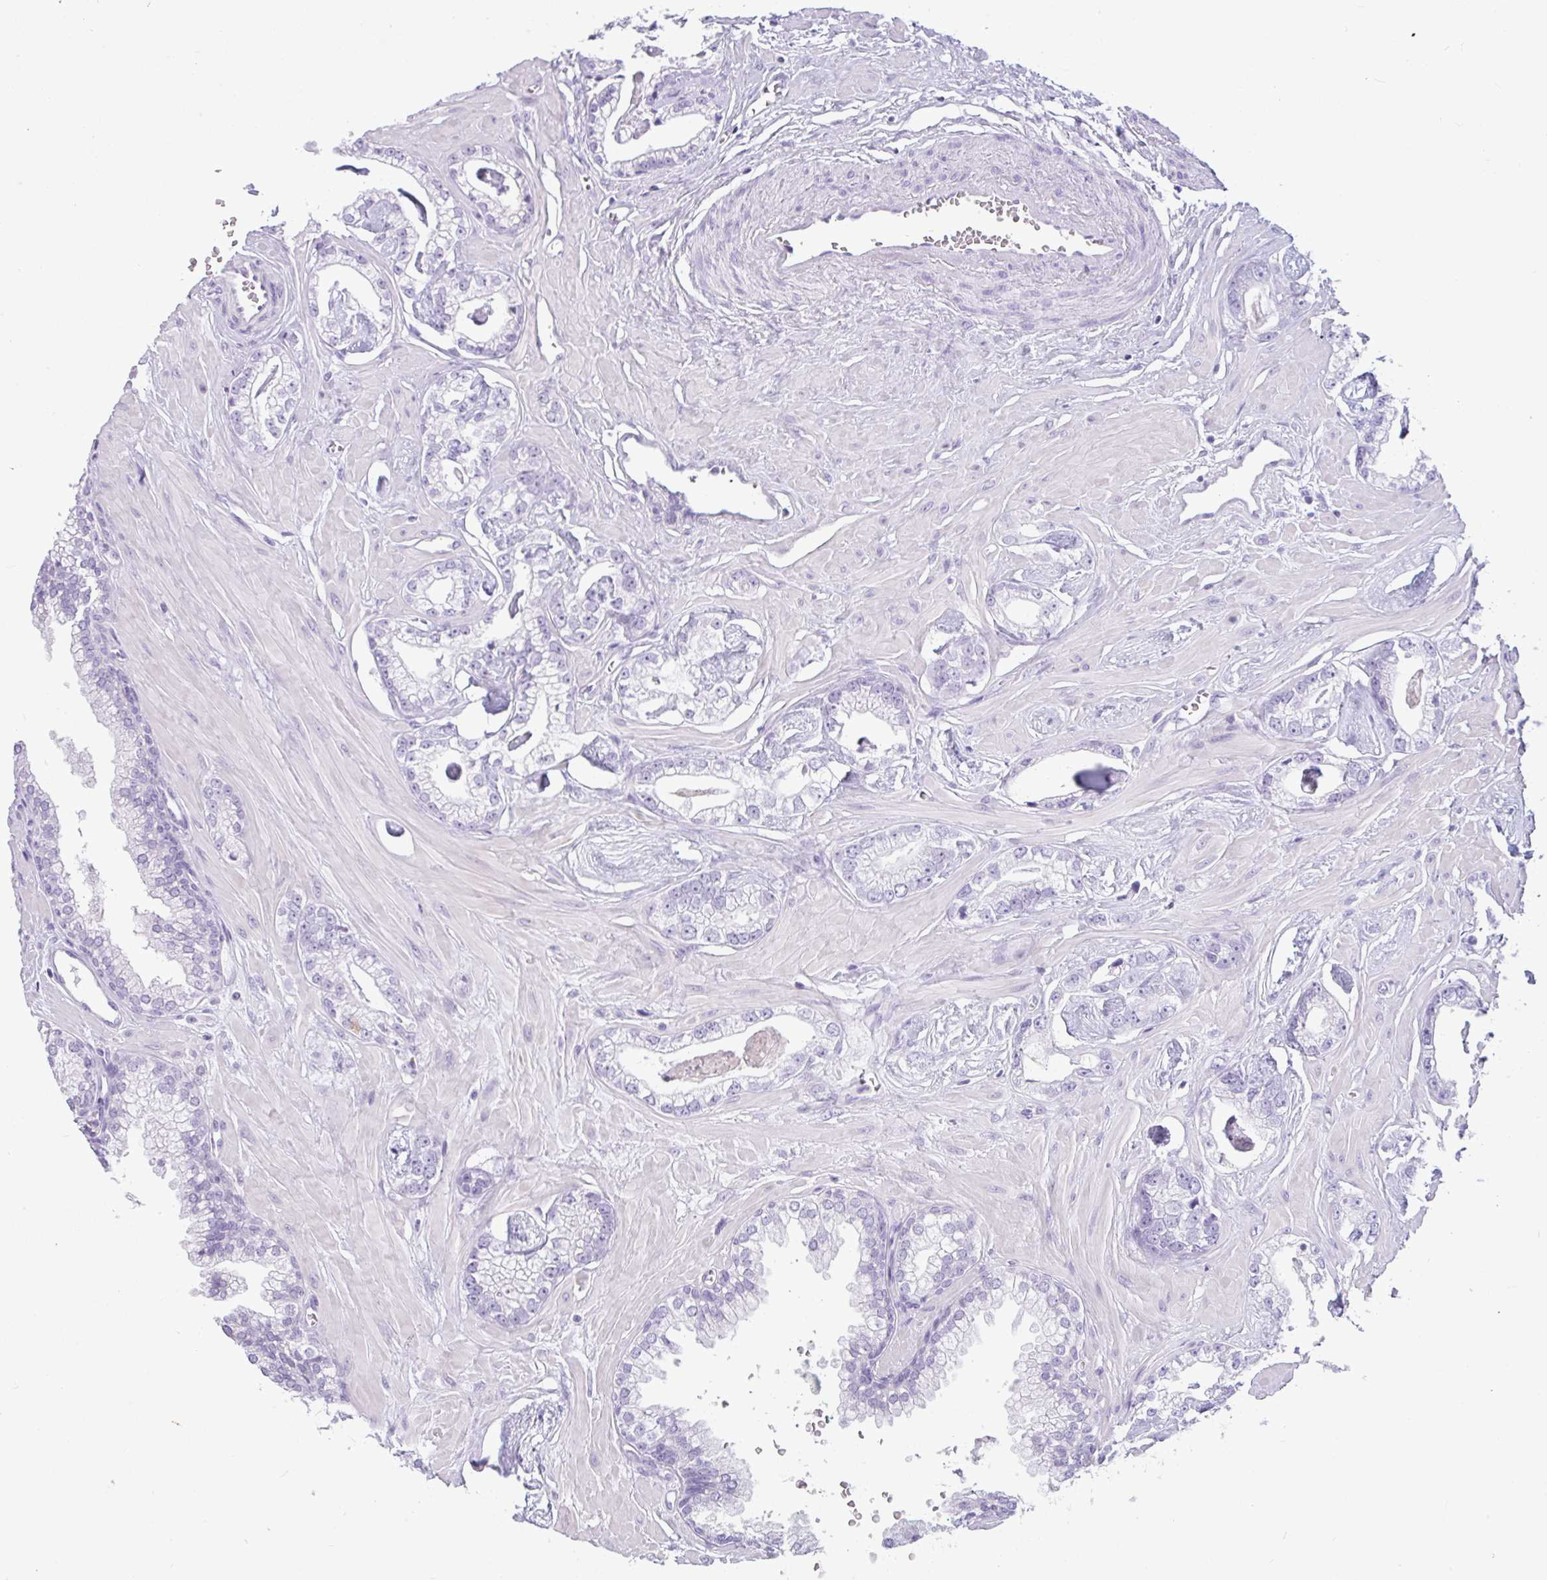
{"staining": {"intensity": "negative", "quantity": "none", "location": "none"}, "tissue": "prostate cancer", "cell_type": "Tumor cells", "image_type": "cancer", "snomed": [{"axis": "morphology", "description": "Adenocarcinoma, Low grade"}, {"axis": "topography", "description": "Prostate"}], "caption": "Prostate adenocarcinoma (low-grade) was stained to show a protein in brown. There is no significant expression in tumor cells.", "gene": "CTSE", "patient": {"sex": "male", "age": 60}}